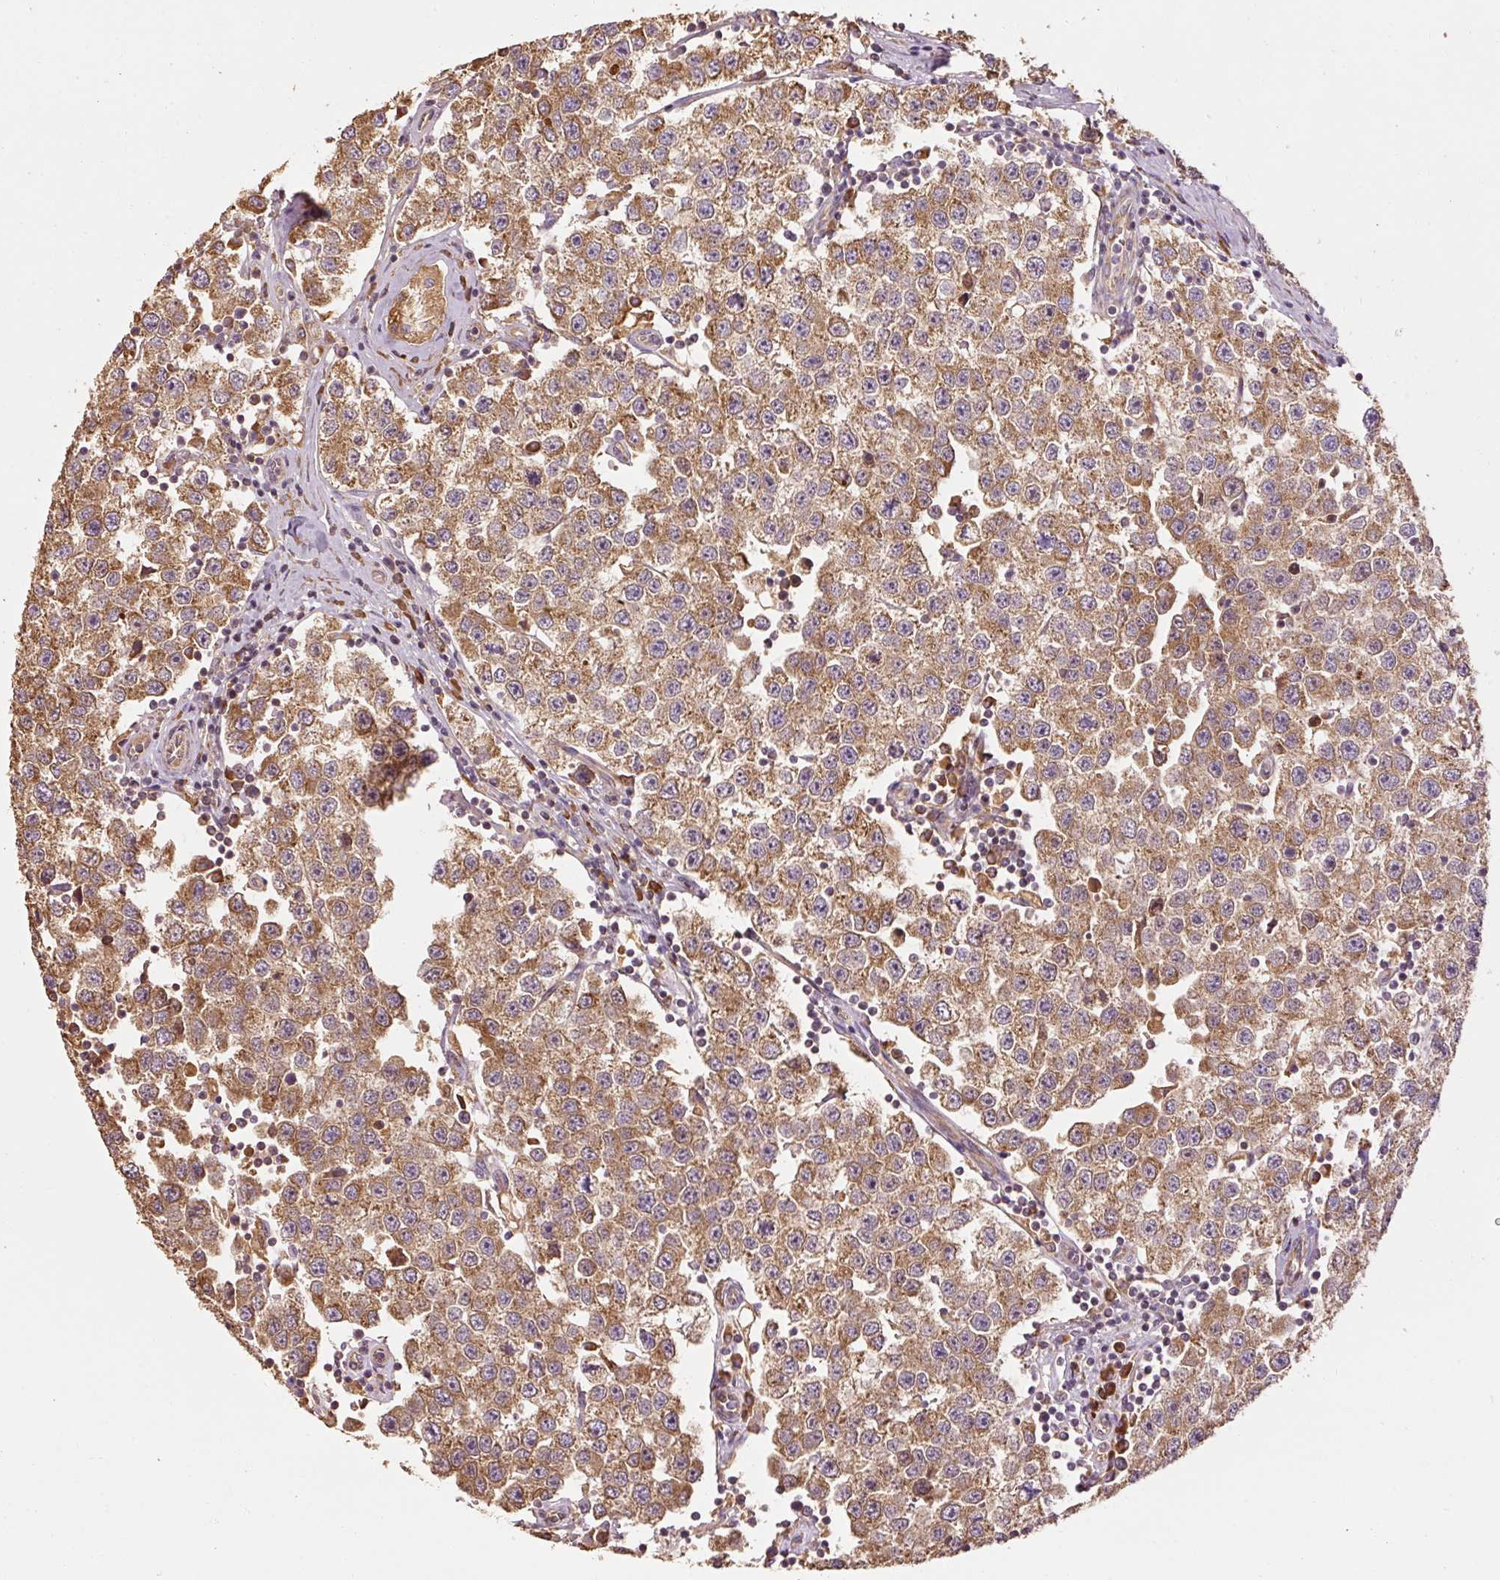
{"staining": {"intensity": "moderate", "quantity": ">75%", "location": "cytoplasmic/membranous"}, "tissue": "testis cancer", "cell_type": "Tumor cells", "image_type": "cancer", "snomed": [{"axis": "morphology", "description": "Seminoma, NOS"}, {"axis": "topography", "description": "Testis"}], "caption": "Seminoma (testis) stained with DAB (3,3'-diaminobenzidine) IHC exhibits medium levels of moderate cytoplasmic/membranous expression in about >75% of tumor cells.", "gene": "EFHC1", "patient": {"sex": "male", "age": 34}}